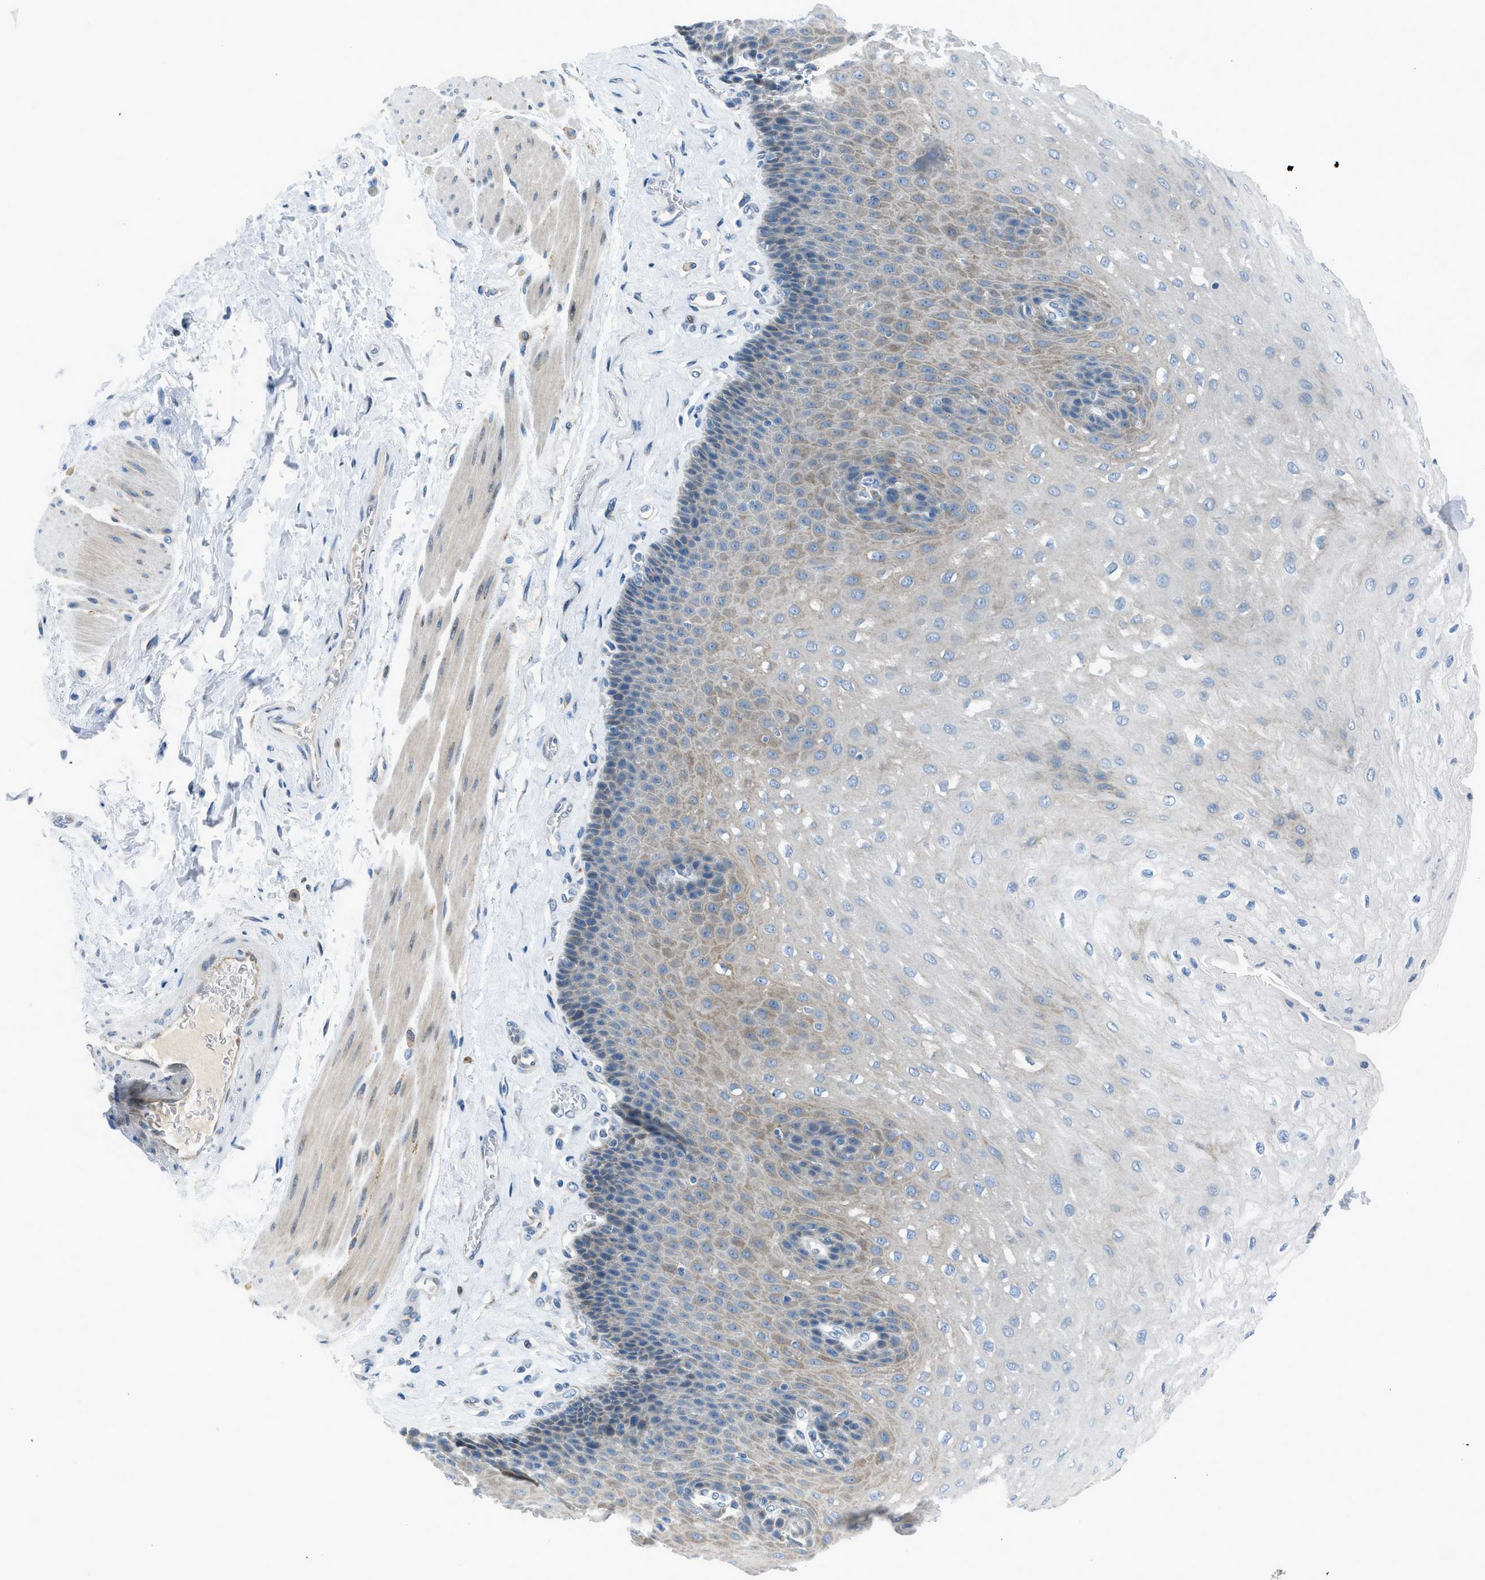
{"staining": {"intensity": "weak", "quantity": "<25%", "location": "cytoplasmic/membranous"}, "tissue": "esophagus", "cell_type": "Squamous epithelial cells", "image_type": "normal", "snomed": [{"axis": "morphology", "description": "Normal tissue, NOS"}, {"axis": "topography", "description": "Esophagus"}], "caption": "A high-resolution photomicrograph shows IHC staining of benign esophagus, which demonstrates no significant expression in squamous epithelial cells.", "gene": "RNF41", "patient": {"sex": "female", "age": 72}}